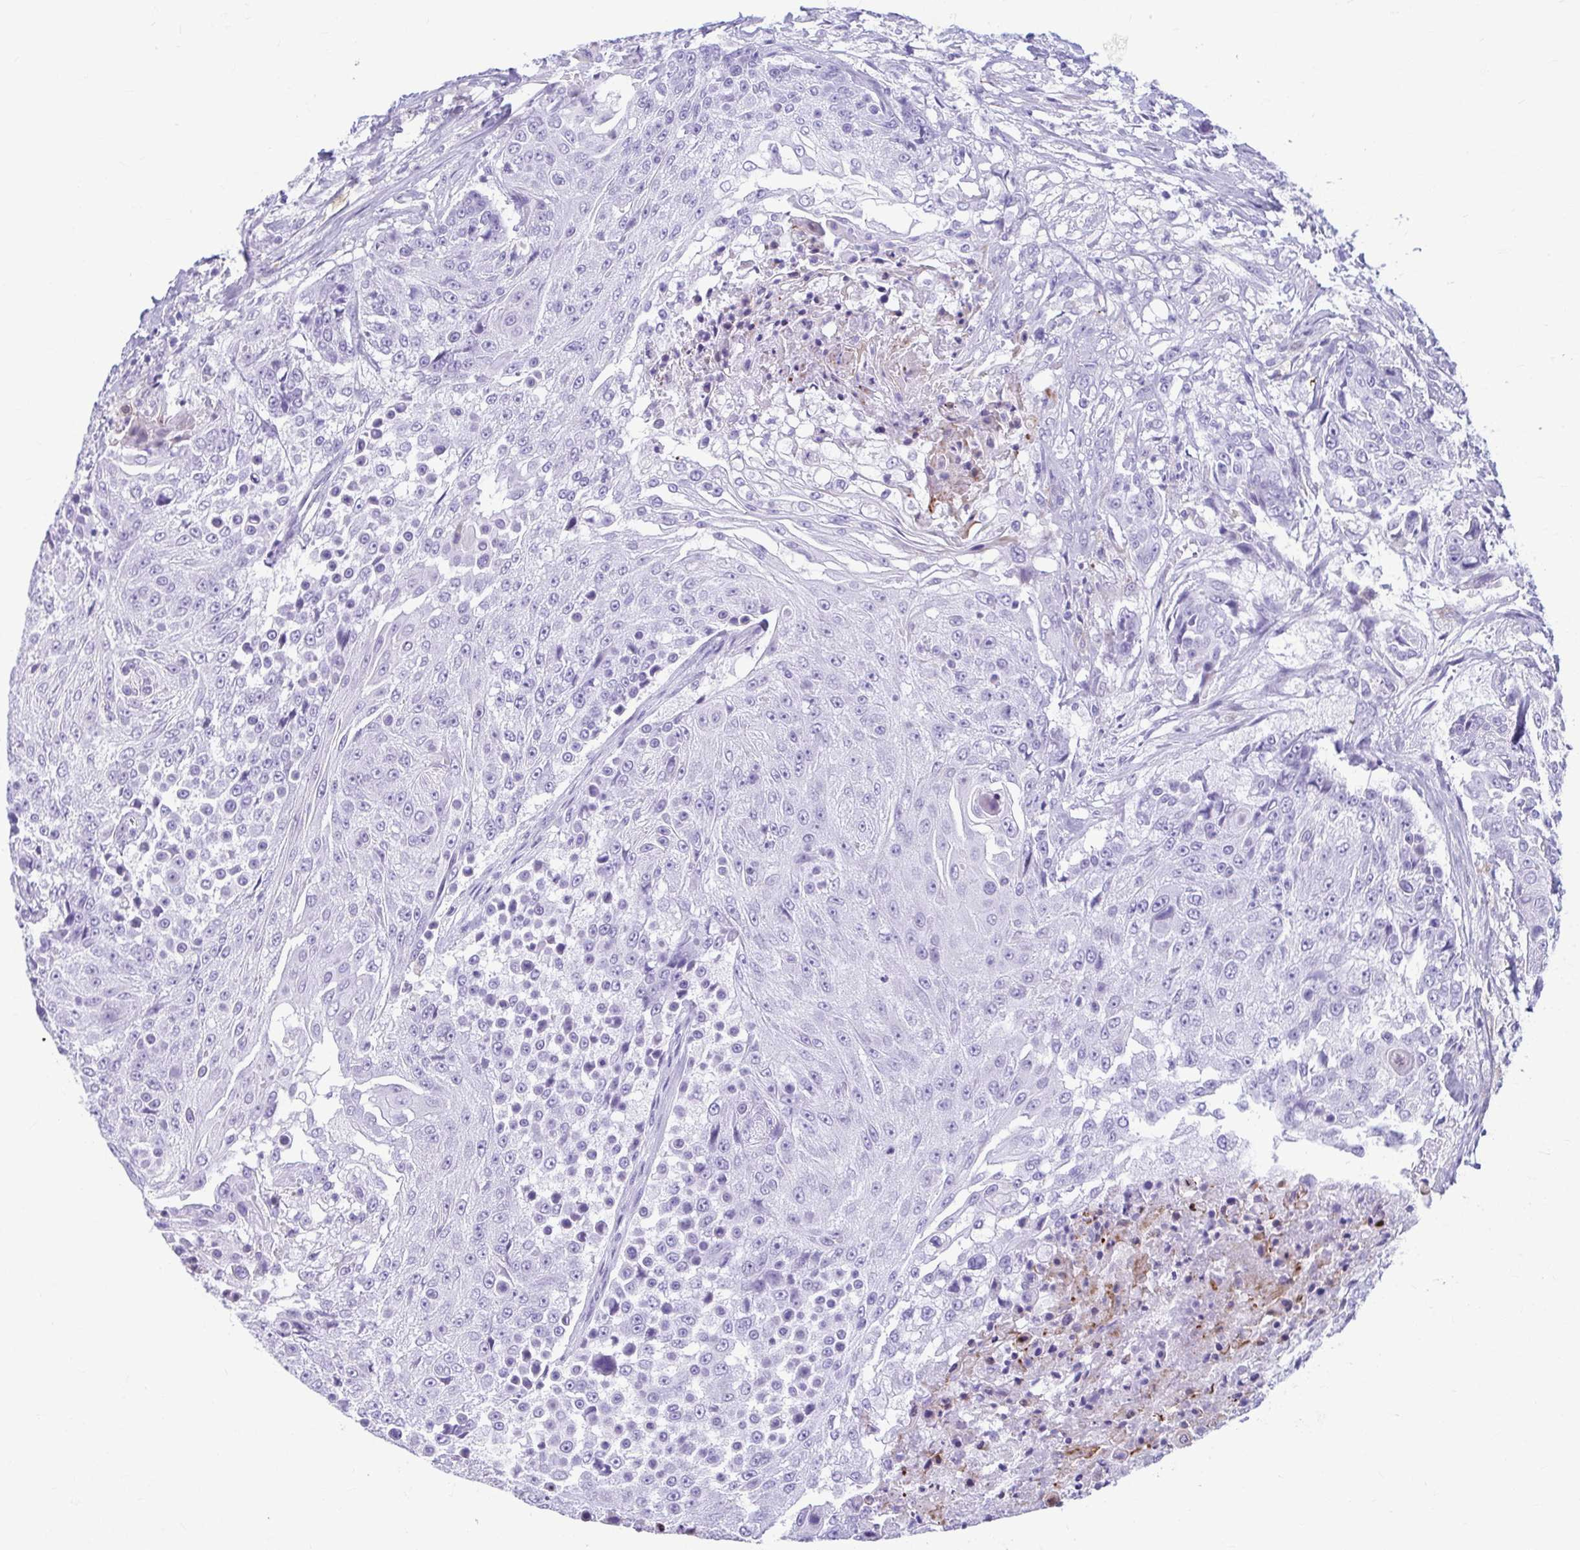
{"staining": {"intensity": "negative", "quantity": "none", "location": "none"}, "tissue": "urothelial cancer", "cell_type": "Tumor cells", "image_type": "cancer", "snomed": [{"axis": "morphology", "description": "Urothelial carcinoma, High grade"}, {"axis": "topography", "description": "Urinary bladder"}], "caption": "Urothelial cancer was stained to show a protein in brown. There is no significant positivity in tumor cells.", "gene": "TCEAL3", "patient": {"sex": "female", "age": 63}}